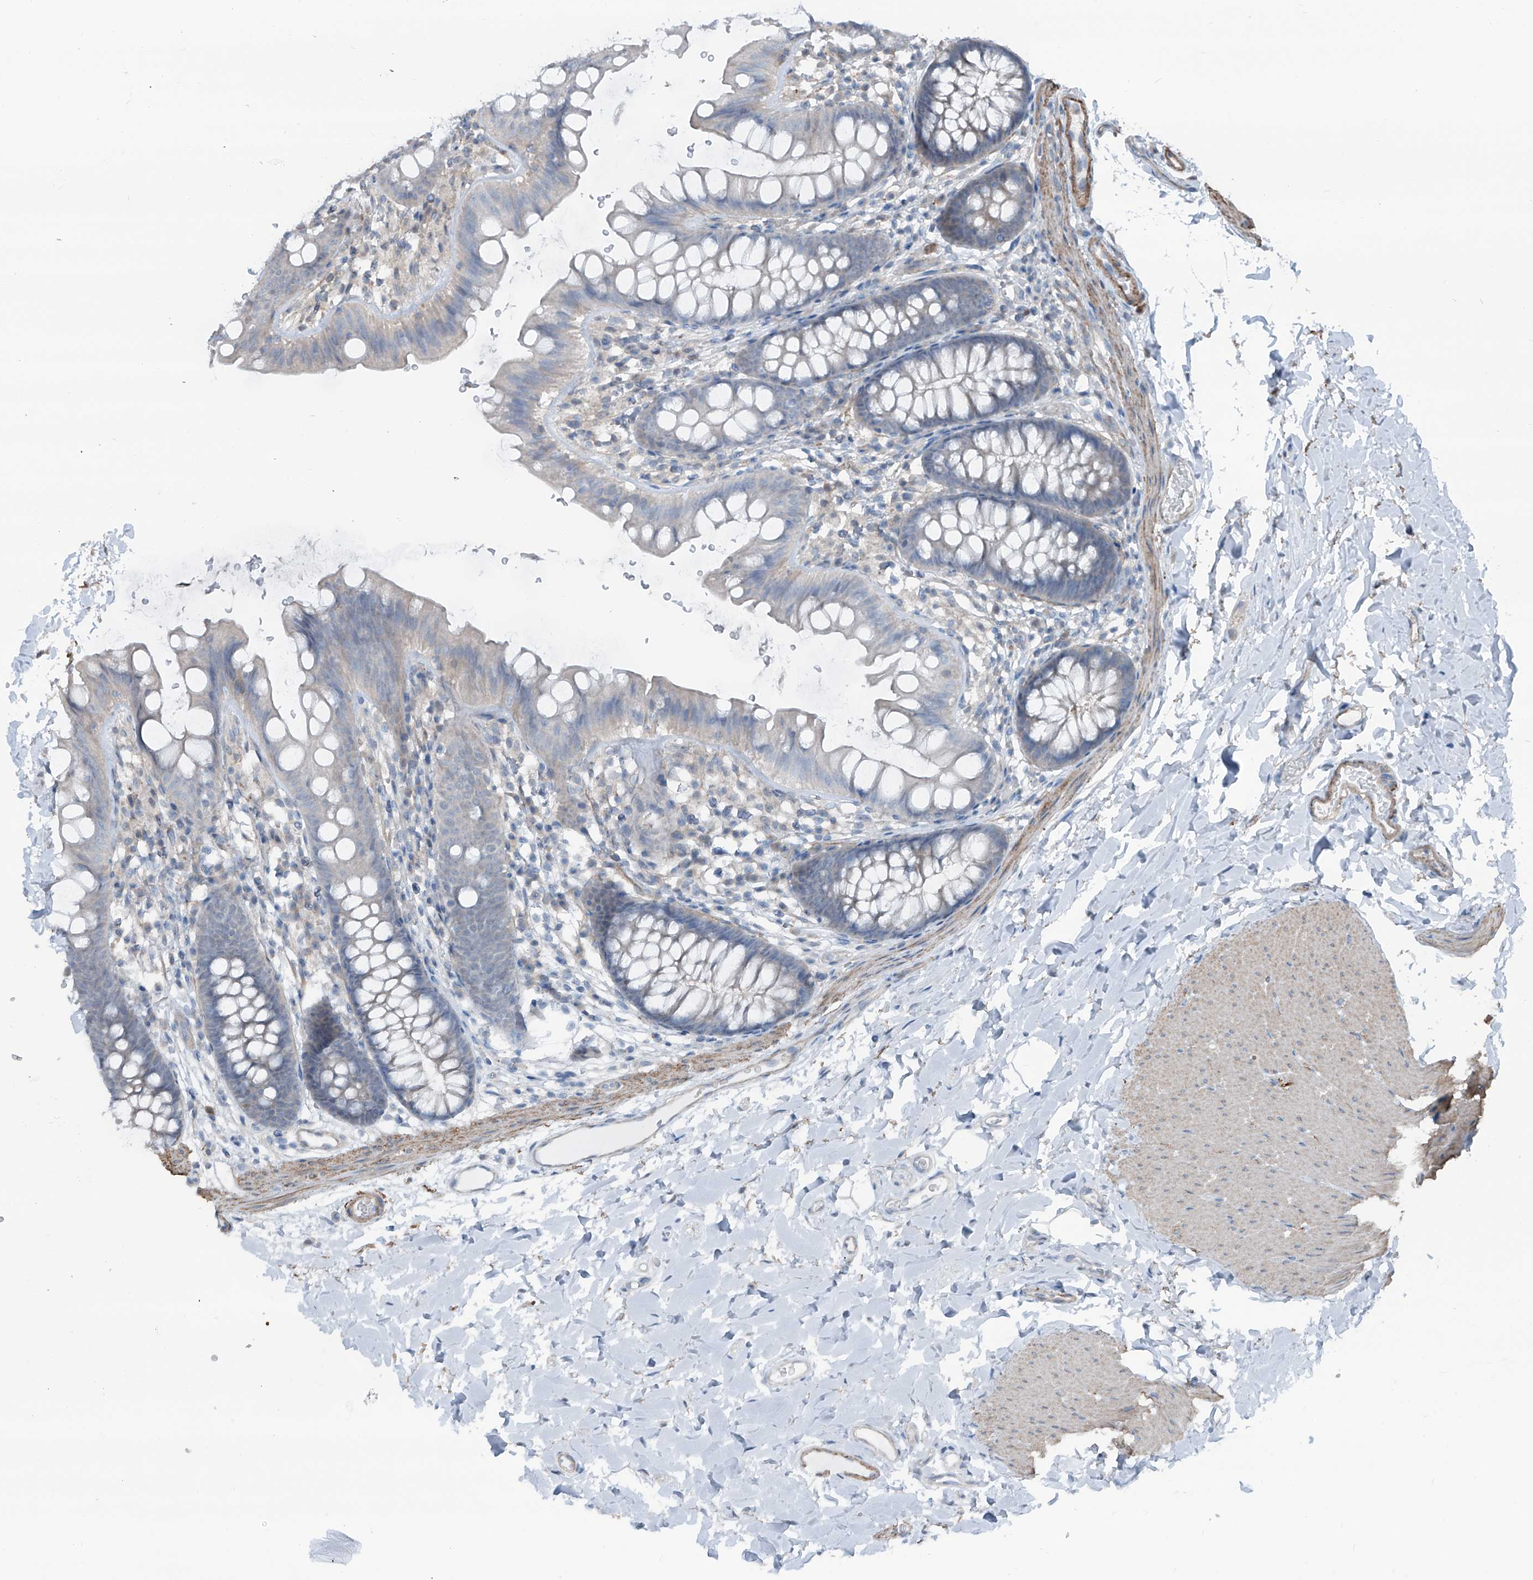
{"staining": {"intensity": "moderate", "quantity": "25%-75%", "location": "cytoplasmic/membranous"}, "tissue": "colon", "cell_type": "Endothelial cells", "image_type": "normal", "snomed": [{"axis": "morphology", "description": "Normal tissue, NOS"}, {"axis": "topography", "description": "Colon"}], "caption": "Protein staining displays moderate cytoplasmic/membranous positivity in about 25%-75% of endothelial cells in normal colon.", "gene": "HSPB11", "patient": {"sex": "female", "age": 62}}